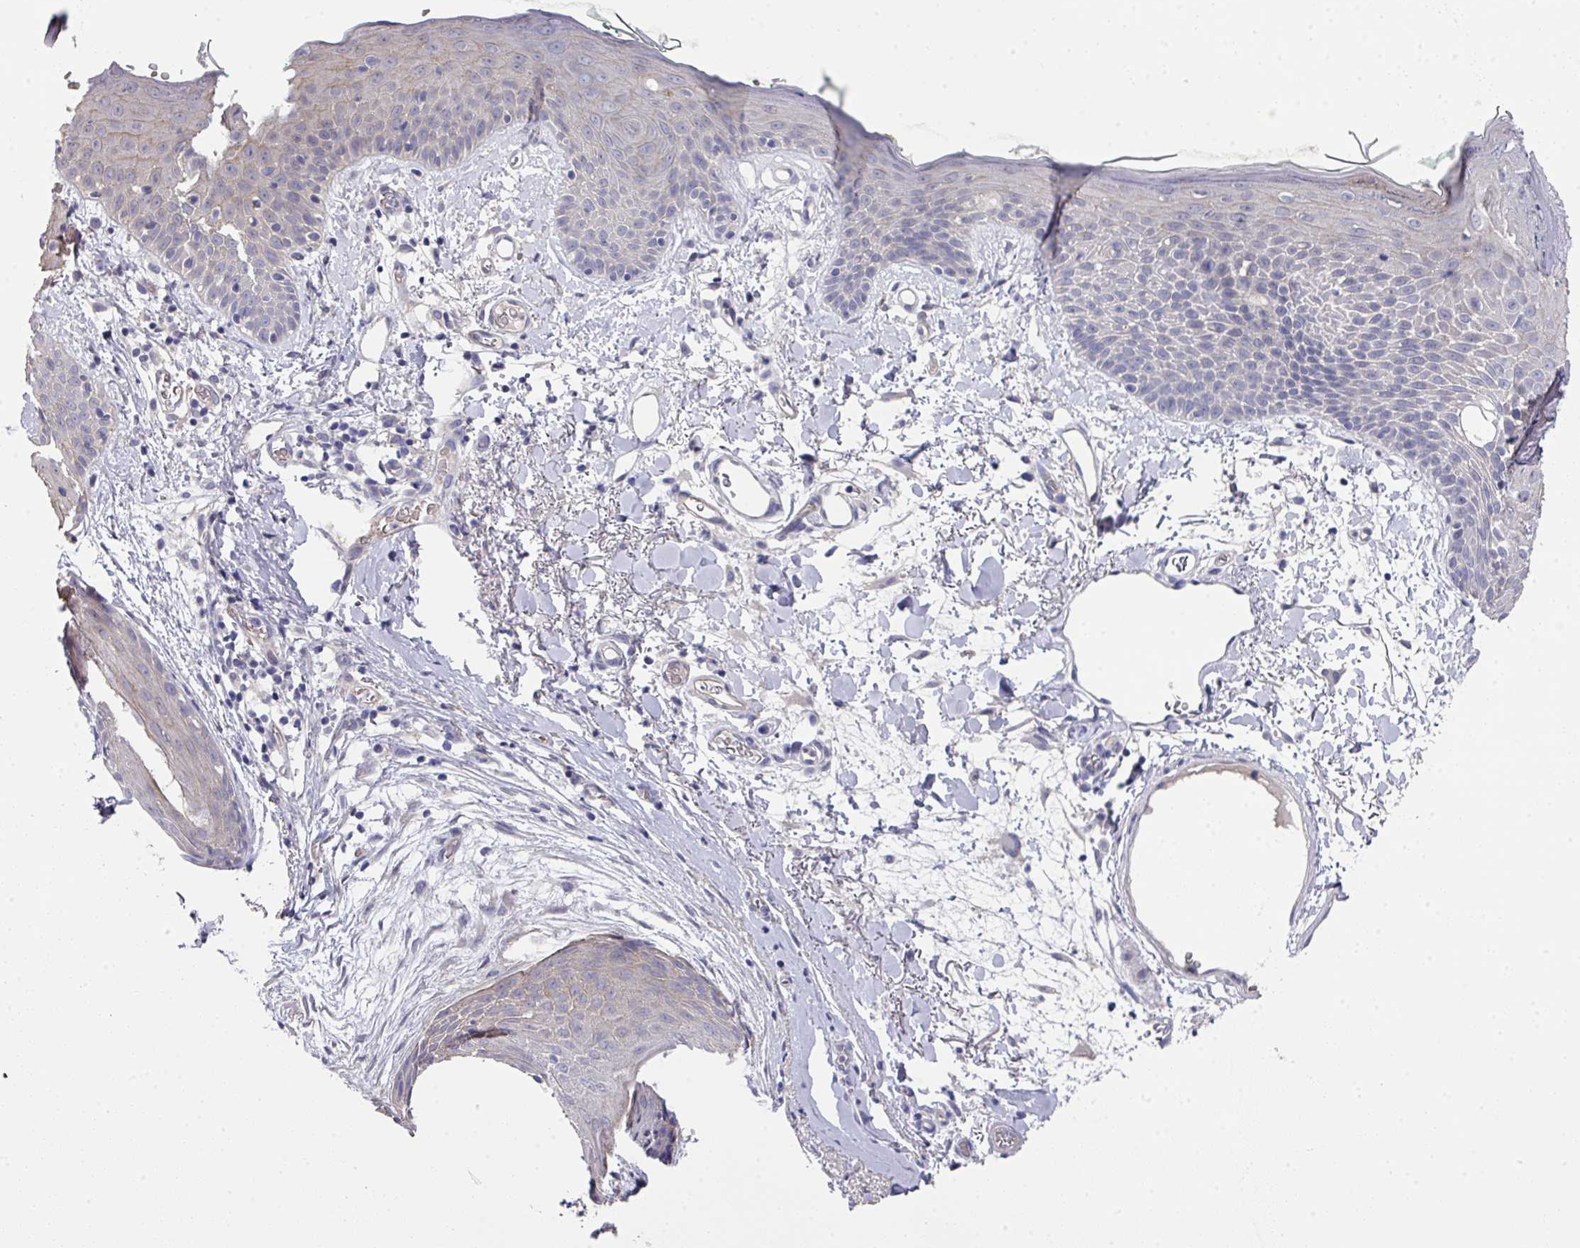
{"staining": {"intensity": "negative", "quantity": "none", "location": "none"}, "tissue": "skin", "cell_type": "Fibroblasts", "image_type": "normal", "snomed": [{"axis": "morphology", "description": "Normal tissue, NOS"}, {"axis": "topography", "description": "Skin"}], "caption": "A histopathology image of skin stained for a protein reveals no brown staining in fibroblasts.", "gene": "PRR5", "patient": {"sex": "male", "age": 79}}